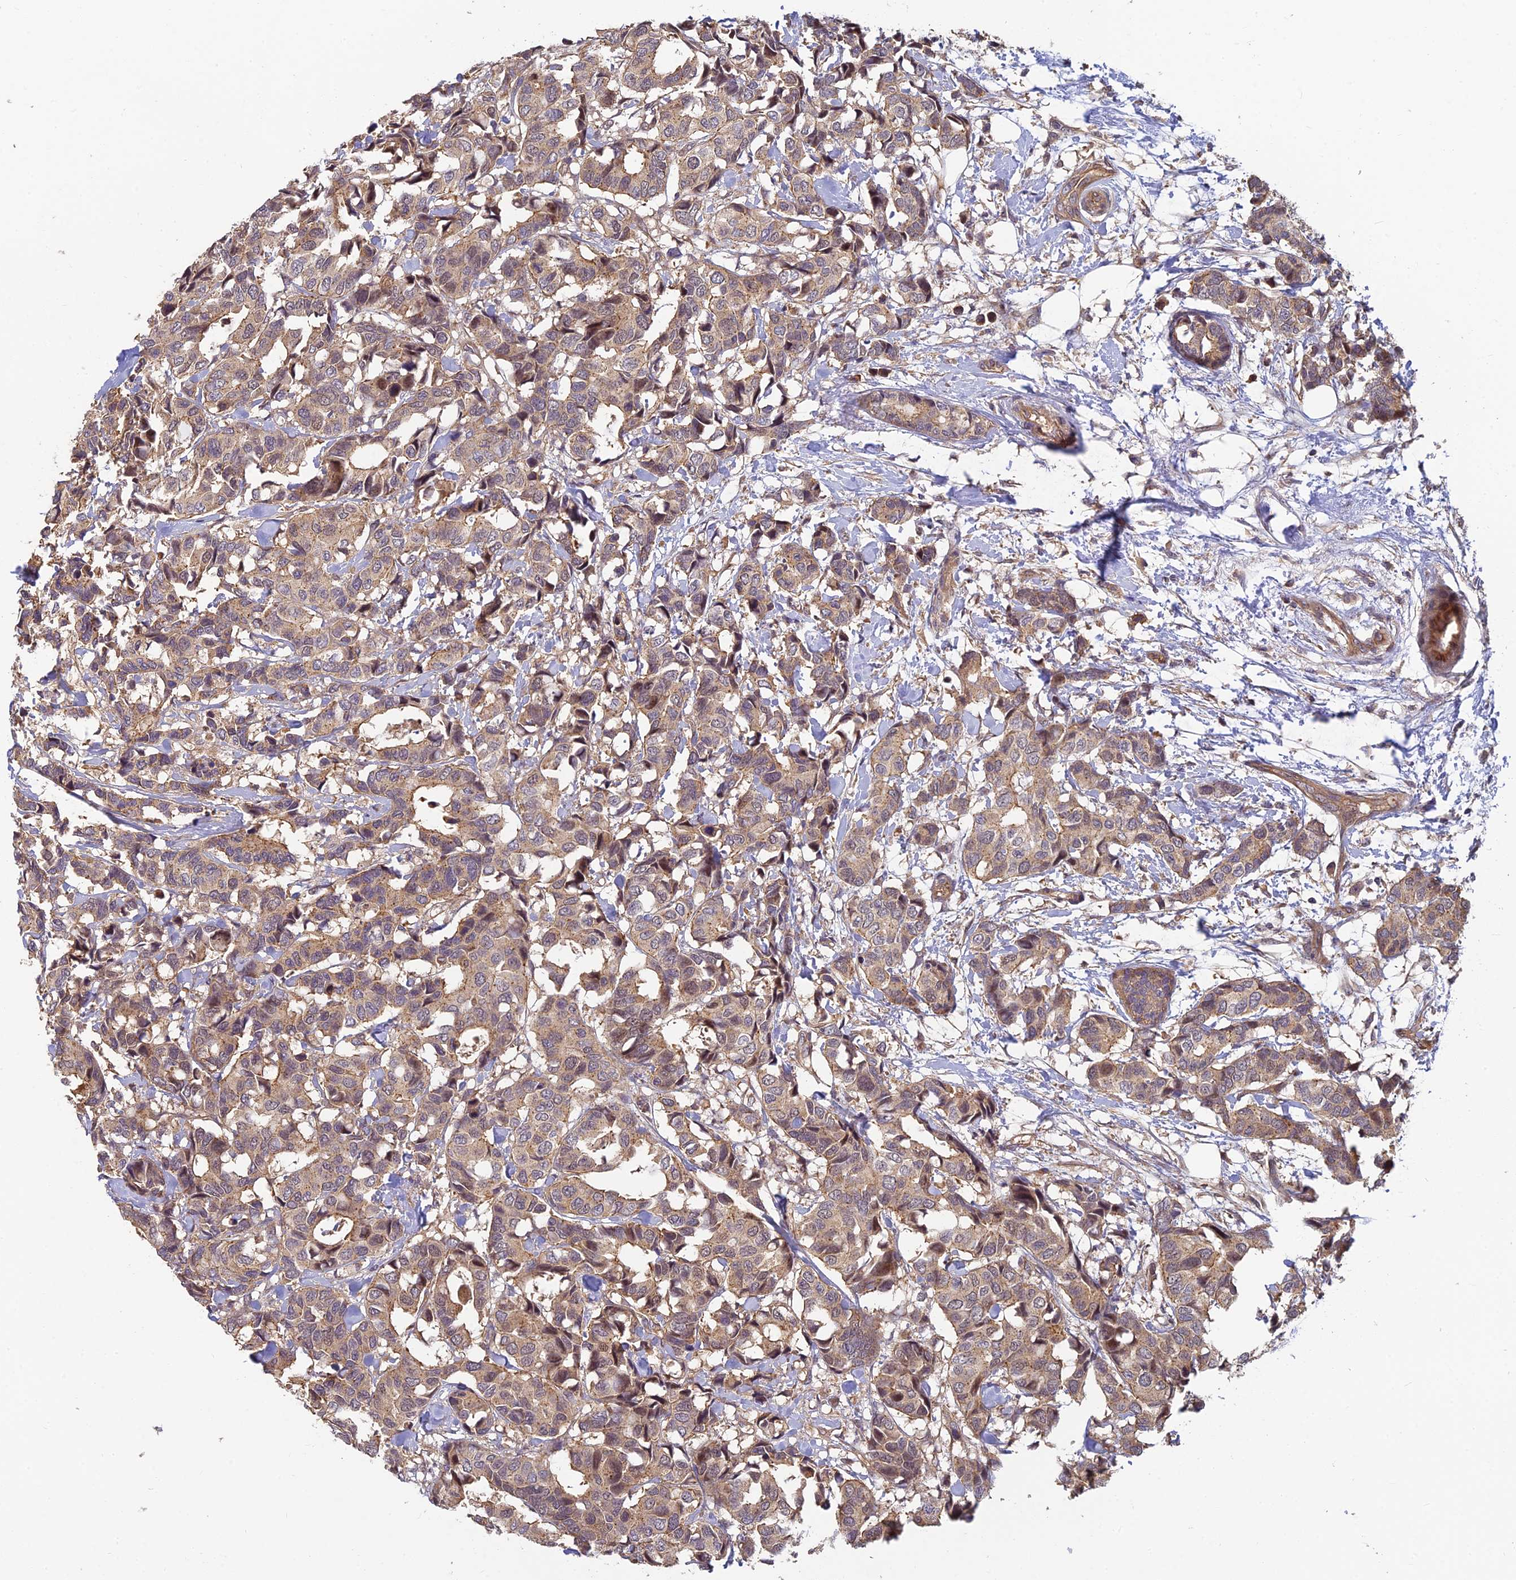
{"staining": {"intensity": "weak", "quantity": ">75%", "location": "cytoplasmic/membranous"}, "tissue": "breast cancer", "cell_type": "Tumor cells", "image_type": "cancer", "snomed": [{"axis": "morphology", "description": "Normal tissue, NOS"}, {"axis": "morphology", "description": "Duct carcinoma"}, {"axis": "topography", "description": "Breast"}], "caption": "The histopathology image demonstrates staining of intraductal carcinoma (breast), revealing weak cytoplasmic/membranous protein expression (brown color) within tumor cells.", "gene": "PIKFYVE", "patient": {"sex": "female", "age": 87}}